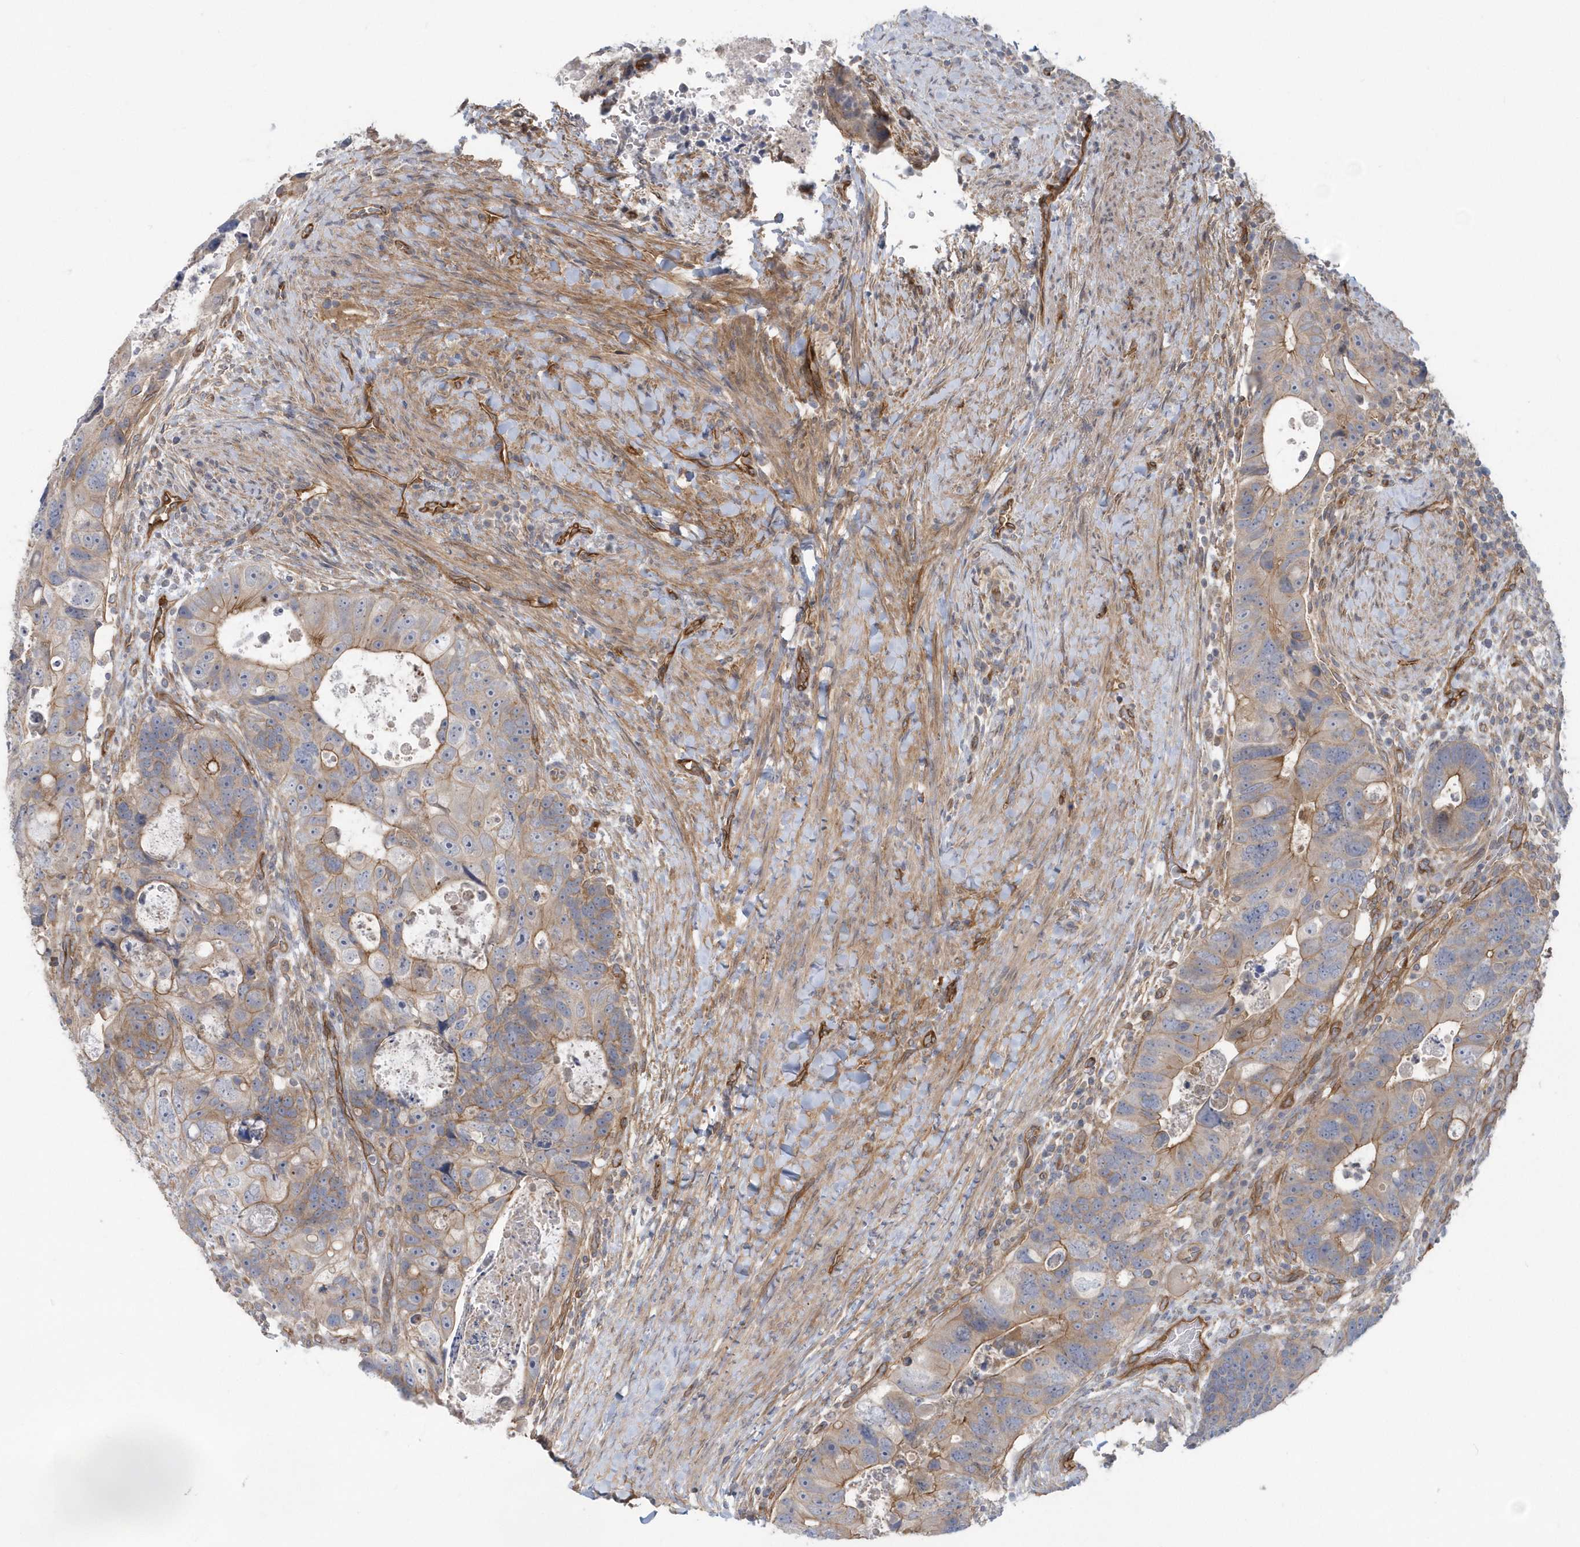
{"staining": {"intensity": "weak", "quantity": "25%-75%", "location": "cytoplasmic/membranous"}, "tissue": "colorectal cancer", "cell_type": "Tumor cells", "image_type": "cancer", "snomed": [{"axis": "morphology", "description": "Adenocarcinoma, NOS"}, {"axis": "topography", "description": "Rectum"}], "caption": "Immunohistochemistry of human colorectal cancer demonstrates low levels of weak cytoplasmic/membranous positivity in about 25%-75% of tumor cells.", "gene": "RAI14", "patient": {"sex": "male", "age": 59}}